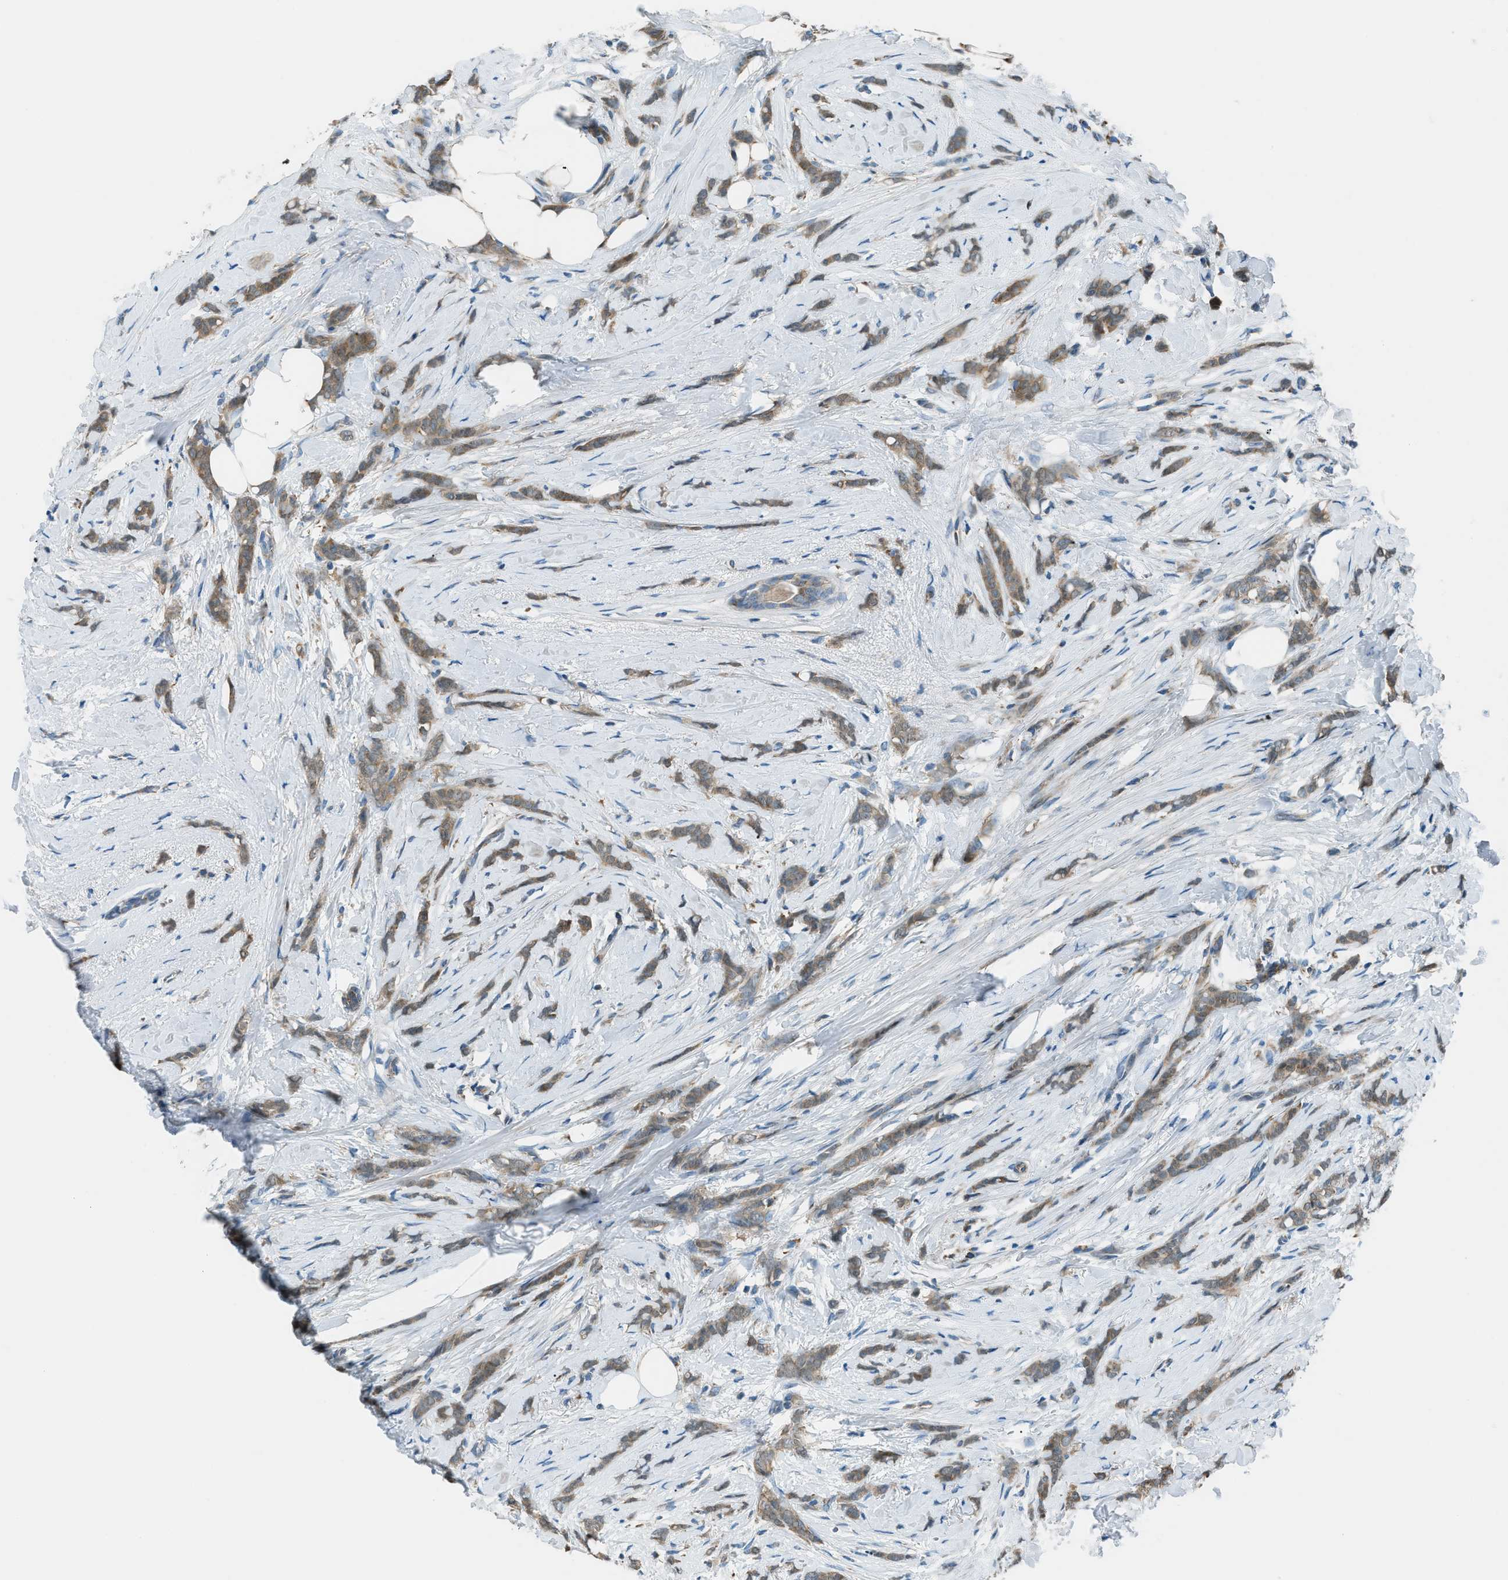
{"staining": {"intensity": "moderate", "quantity": ">75%", "location": "cytoplasmic/membranous"}, "tissue": "breast cancer", "cell_type": "Tumor cells", "image_type": "cancer", "snomed": [{"axis": "morphology", "description": "Lobular carcinoma, in situ"}, {"axis": "morphology", "description": "Lobular carcinoma"}, {"axis": "topography", "description": "Breast"}], "caption": "Tumor cells show medium levels of moderate cytoplasmic/membranous positivity in about >75% of cells in human lobular carcinoma in situ (breast).", "gene": "PIGG", "patient": {"sex": "female", "age": 41}}